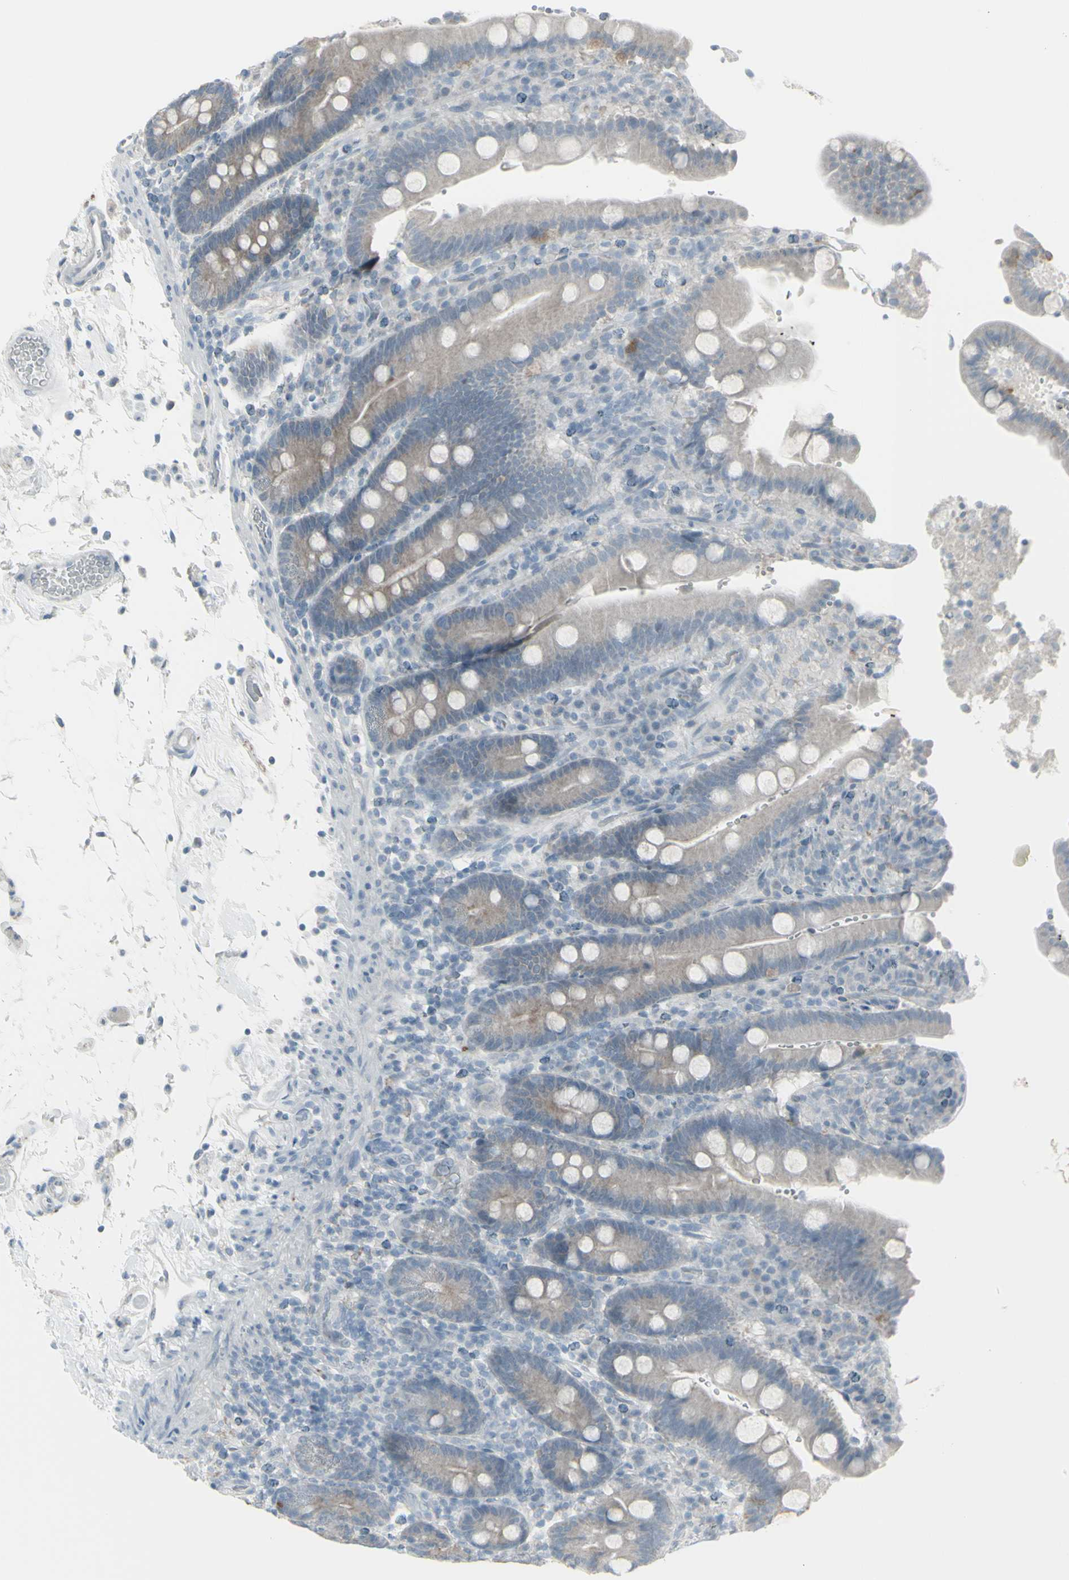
{"staining": {"intensity": "weak", "quantity": ">75%", "location": "cytoplasmic/membranous"}, "tissue": "duodenum", "cell_type": "Glandular cells", "image_type": "normal", "snomed": [{"axis": "morphology", "description": "Normal tissue, NOS"}, {"axis": "topography", "description": "Small intestine, NOS"}], "caption": "Duodenum stained with a brown dye displays weak cytoplasmic/membranous positive expression in about >75% of glandular cells.", "gene": "RAB3A", "patient": {"sex": "female", "age": 71}}